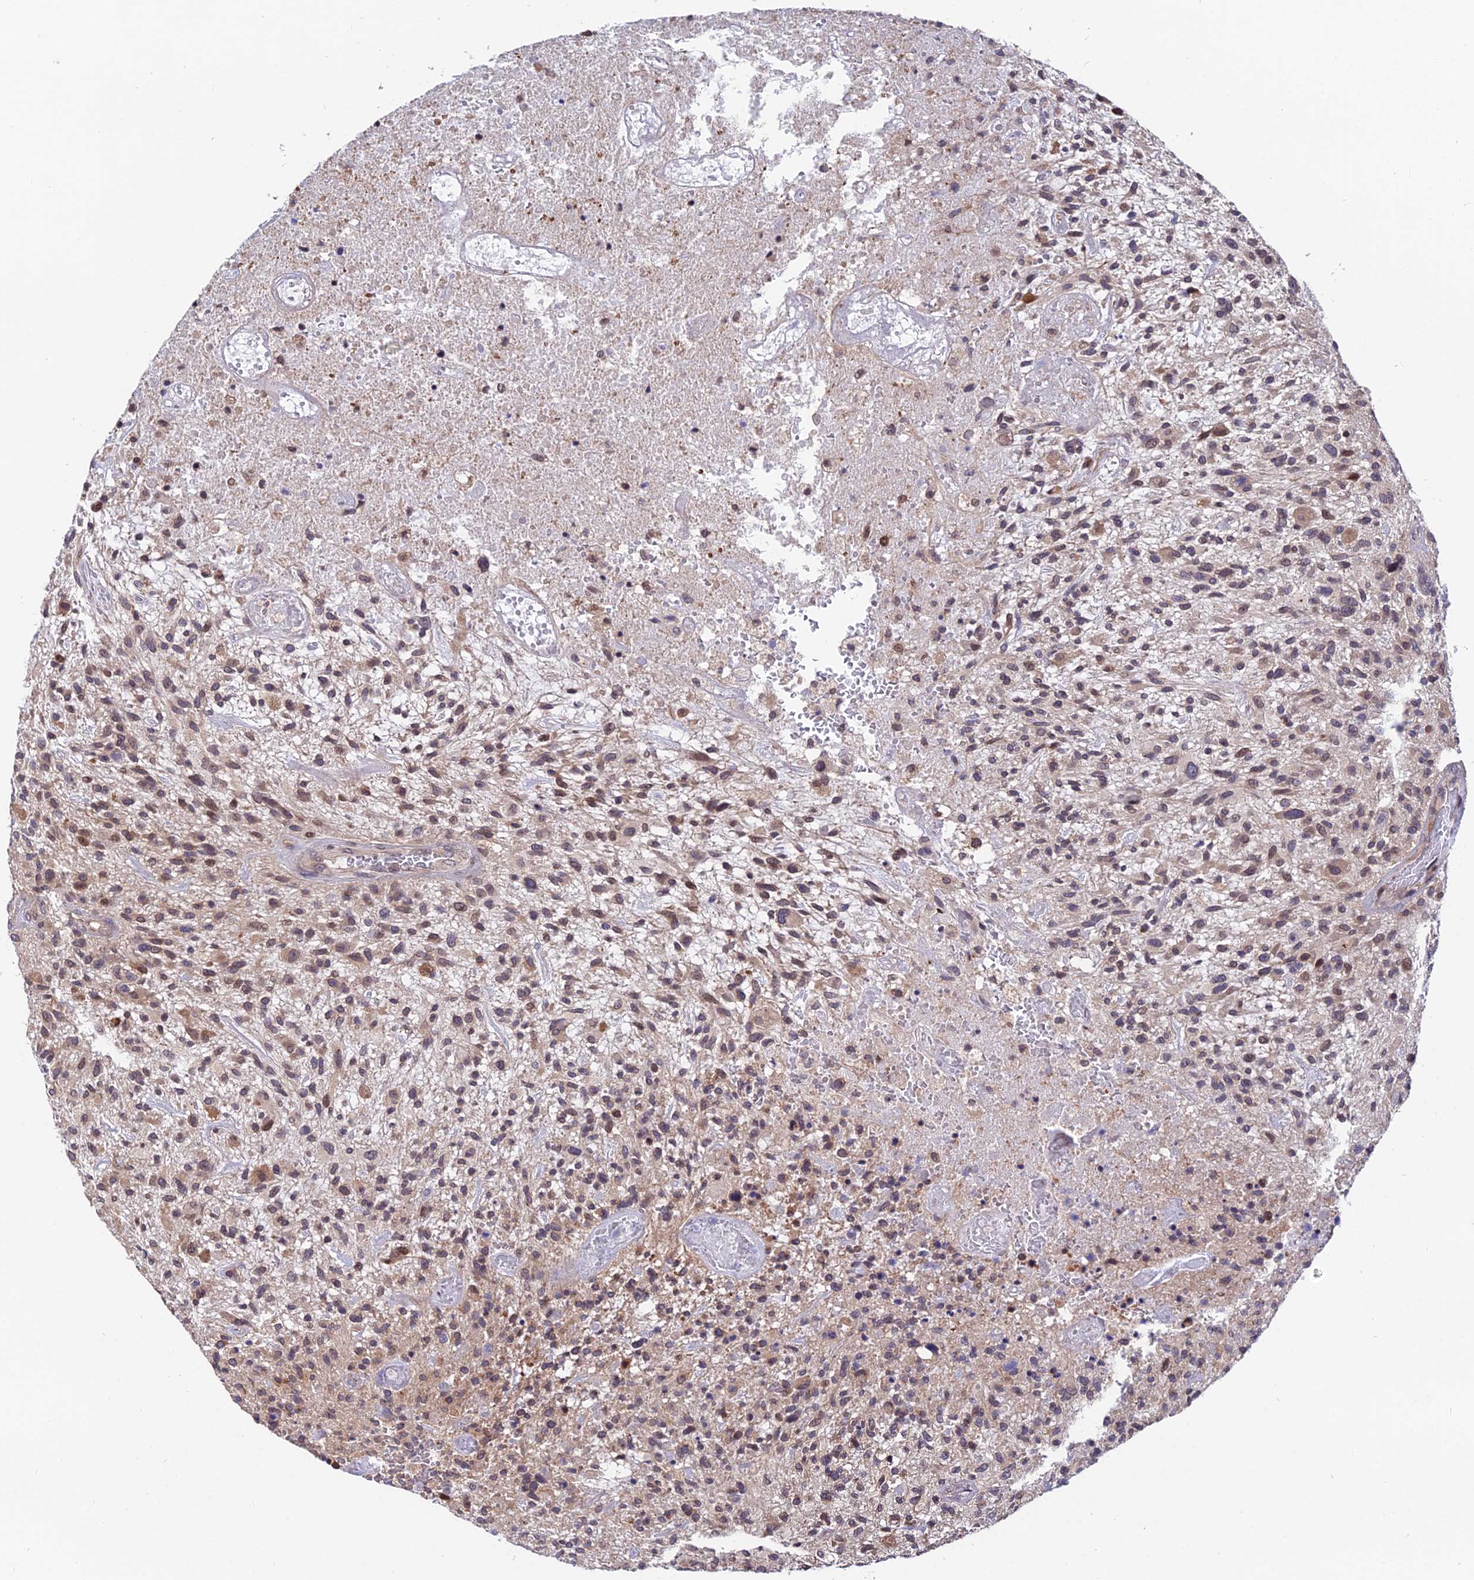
{"staining": {"intensity": "weak", "quantity": "<25%", "location": "cytoplasmic/membranous,nuclear"}, "tissue": "glioma", "cell_type": "Tumor cells", "image_type": "cancer", "snomed": [{"axis": "morphology", "description": "Glioma, malignant, High grade"}, {"axis": "topography", "description": "Brain"}], "caption": "Immunohistochemistry (IHC) histopathology image of malignant glioma (high-grade) stained for a protein (brown), which displays no staining in tumor cells.", "gene": "INPP4A", "patient": {"sex": "male", "age": 47}}